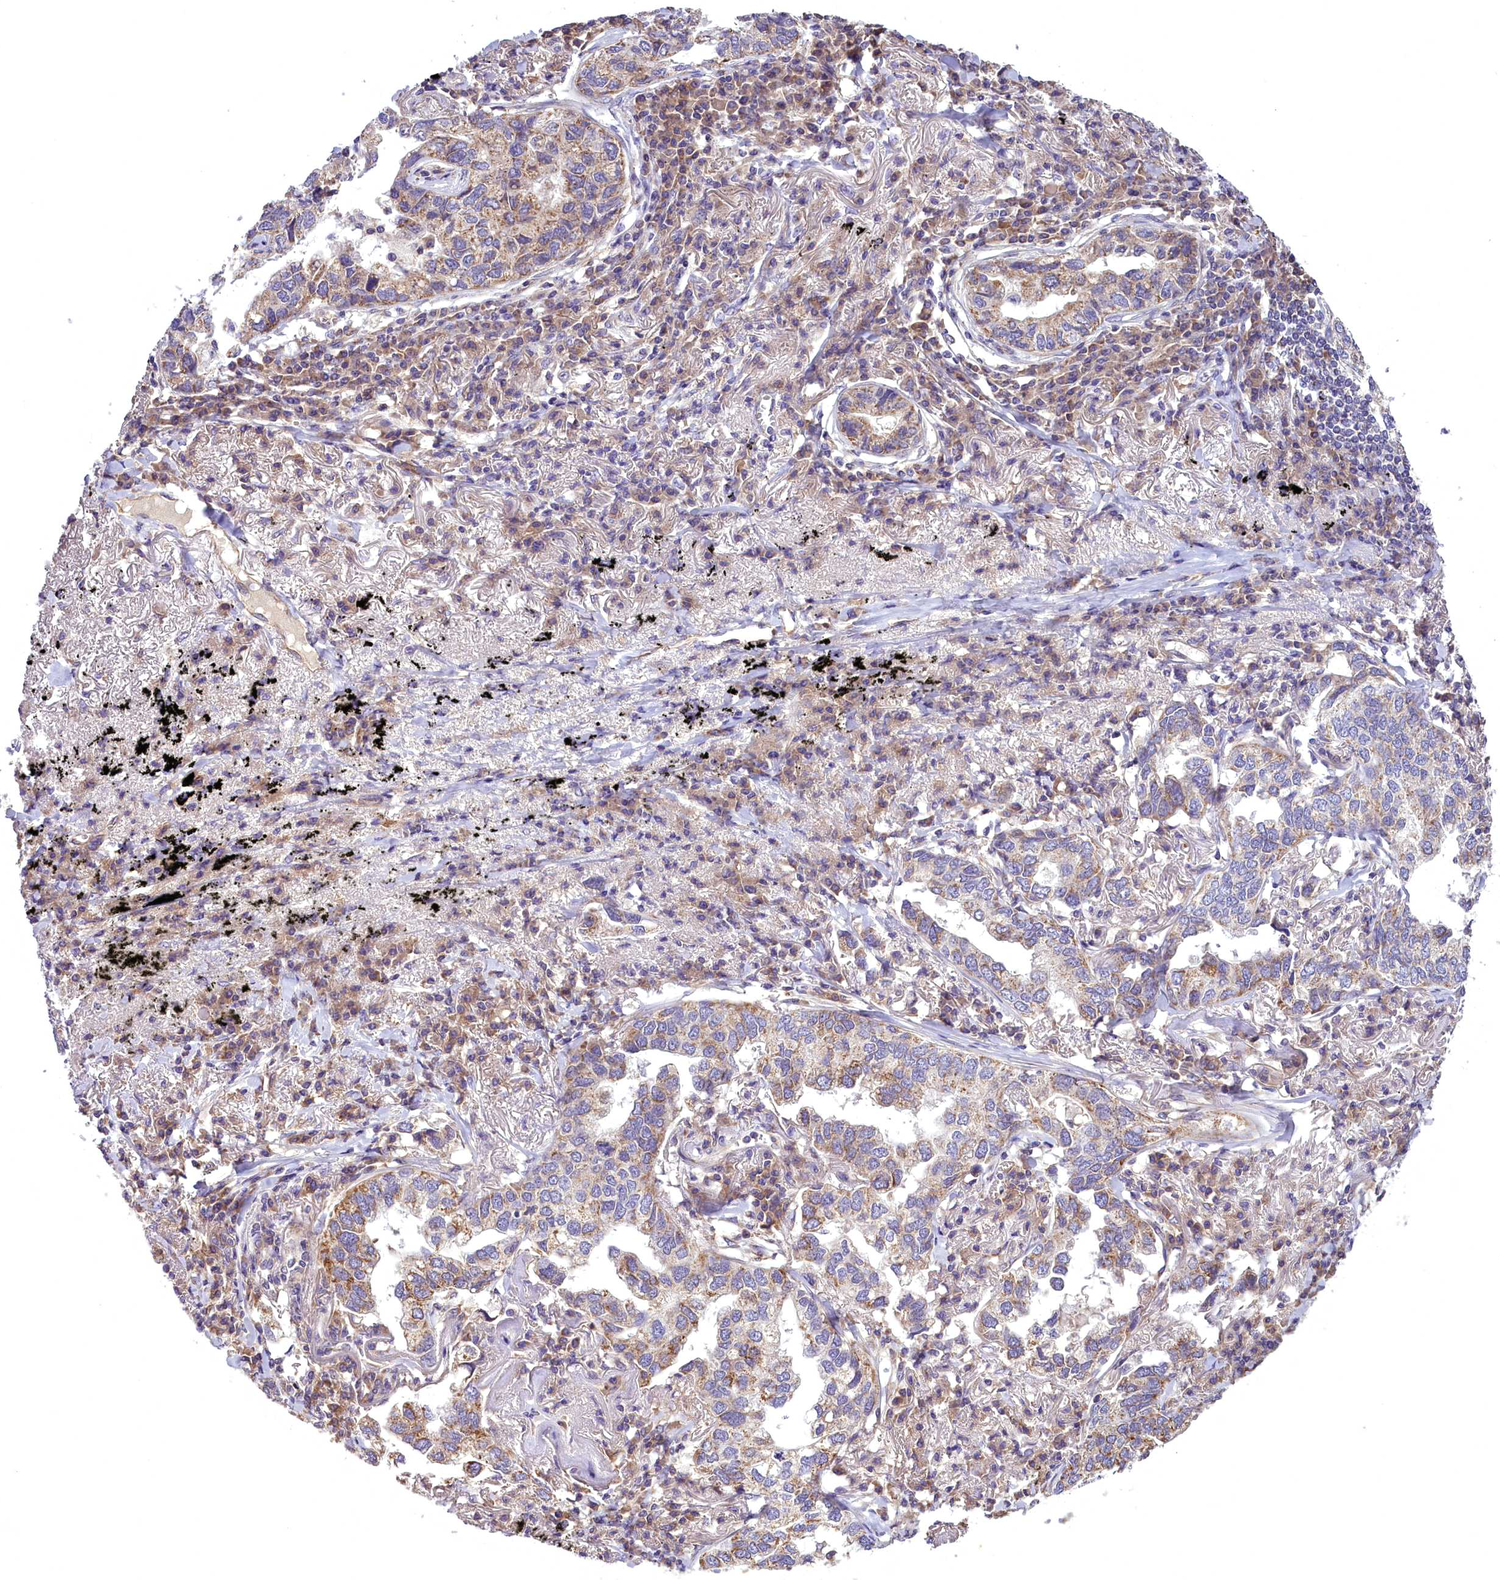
{"staining": {"intensity": "moderate", "quantity": ">75%", "location": "cytoplasmic/membranous"}, "tissue": "lung cancer", "cell_type": "Tumor cells", "image_type": "cancer", "snomed": [{"axis": "morphology", "description": "Adenocarcinoma, NOS"}, {"axis": "topography", "description": "Lung"}], "caption": "Moderate cytoplasmic/membranous protein expression is present in about >75% of tumor cells in adenocarcinoma (lung). The staining was performed using DAB to visualize the protein expression in brown, while the nuclei were stained in blue with hematoxylin (Magnification: 20x).", "gene": "DNAJB9", "patient": {"sex": "male", "age": 65}}